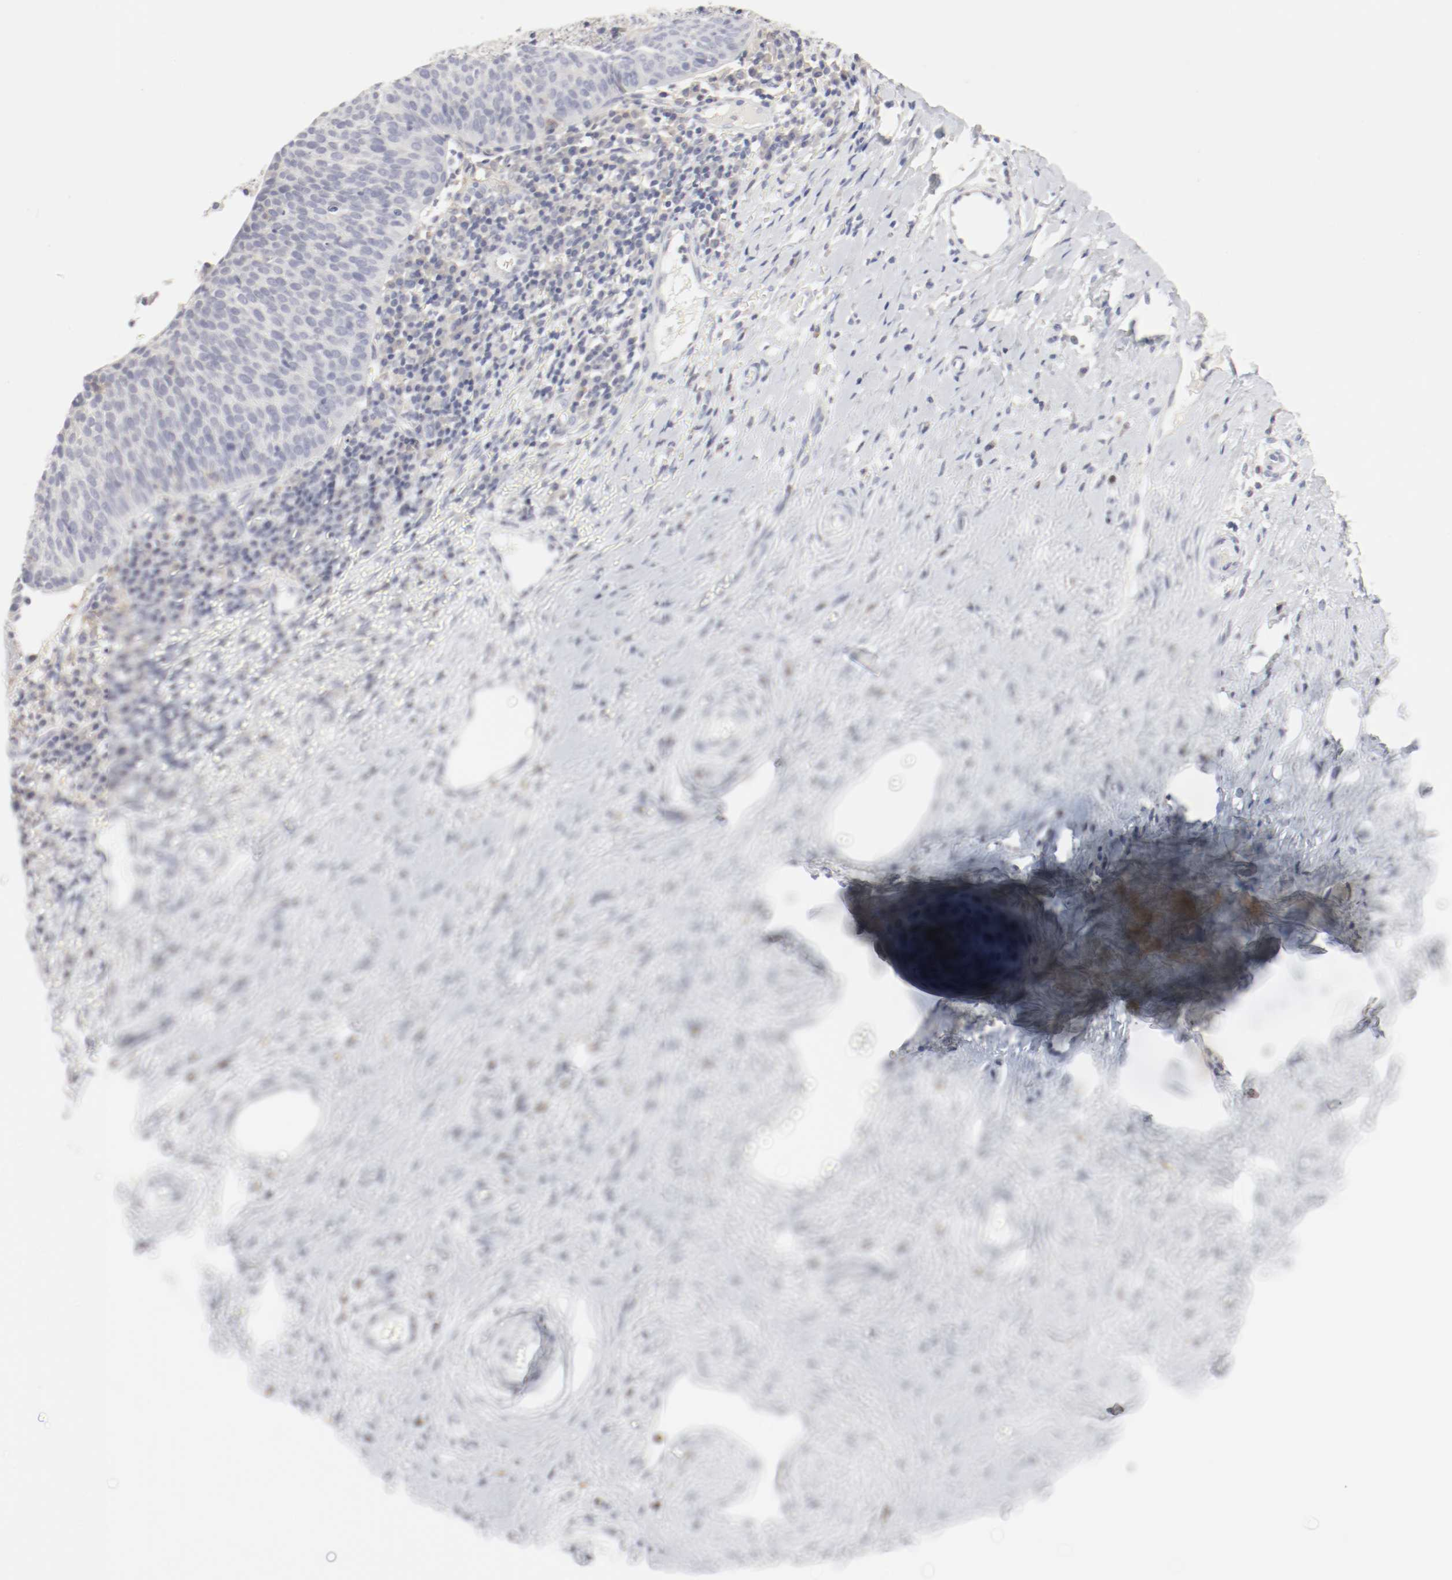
{"staining": {"intensity": "negative", "quantity": "none", "location": "none"}, "tissue": "cervical cancer", "cell_type": "Tumor cells", "image_type": "cancer", "snomed": [{"axis": "morphology", "description": "Normal tissue, NOS"}, {"axis": "morphology", "description": "Squamous cell carcinoma, NOS"}, {"axis": "topography", "description": "Cervix"}], "caption": "The histopathology image demonstrates no significant expression in tumor cells of cervical cancer.", "gene": "ITGAX", "patient": {"sex": "female", "age": 39}}